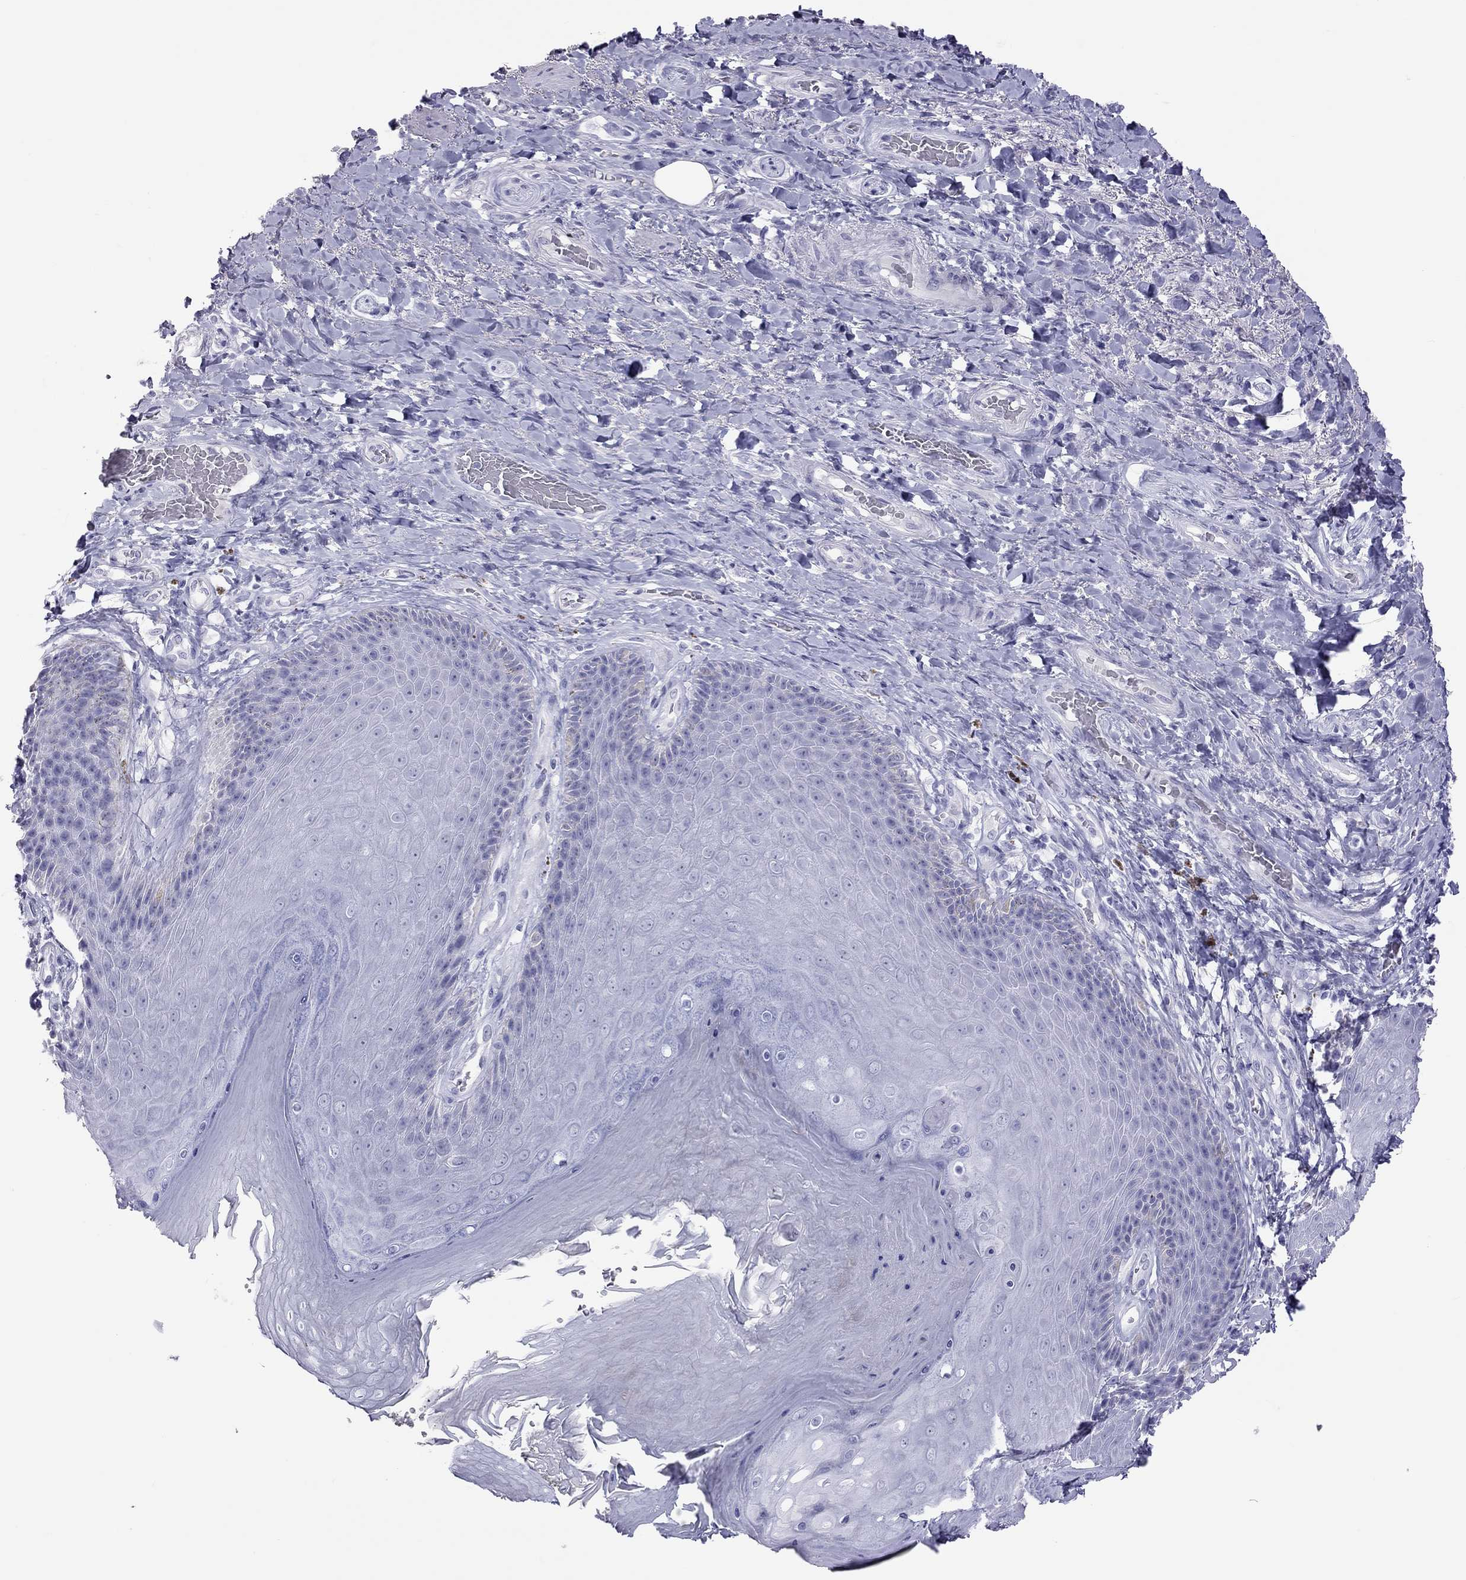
{"staining": {"intensity": "negative", "quantity": "none", "location": "none"}, "tissue": "skin", "cell_type": "Epidermal cells", "image_type": "normal", "snomed": [{"axis": "morphology", "description": "Normal tissue, NOS"}, {"axis": "topography", "description": "Skeletal muscle"}, {"axis": "topography", "description": "Anal"}, {"axis": "topography", "description": "Peripheral nerve tissue"}], "caption": "The image displays no staining of epidermal cells in unremarkable skin.", "gene": "STAG3", "patient": {"sex": "male", "age": 53}}